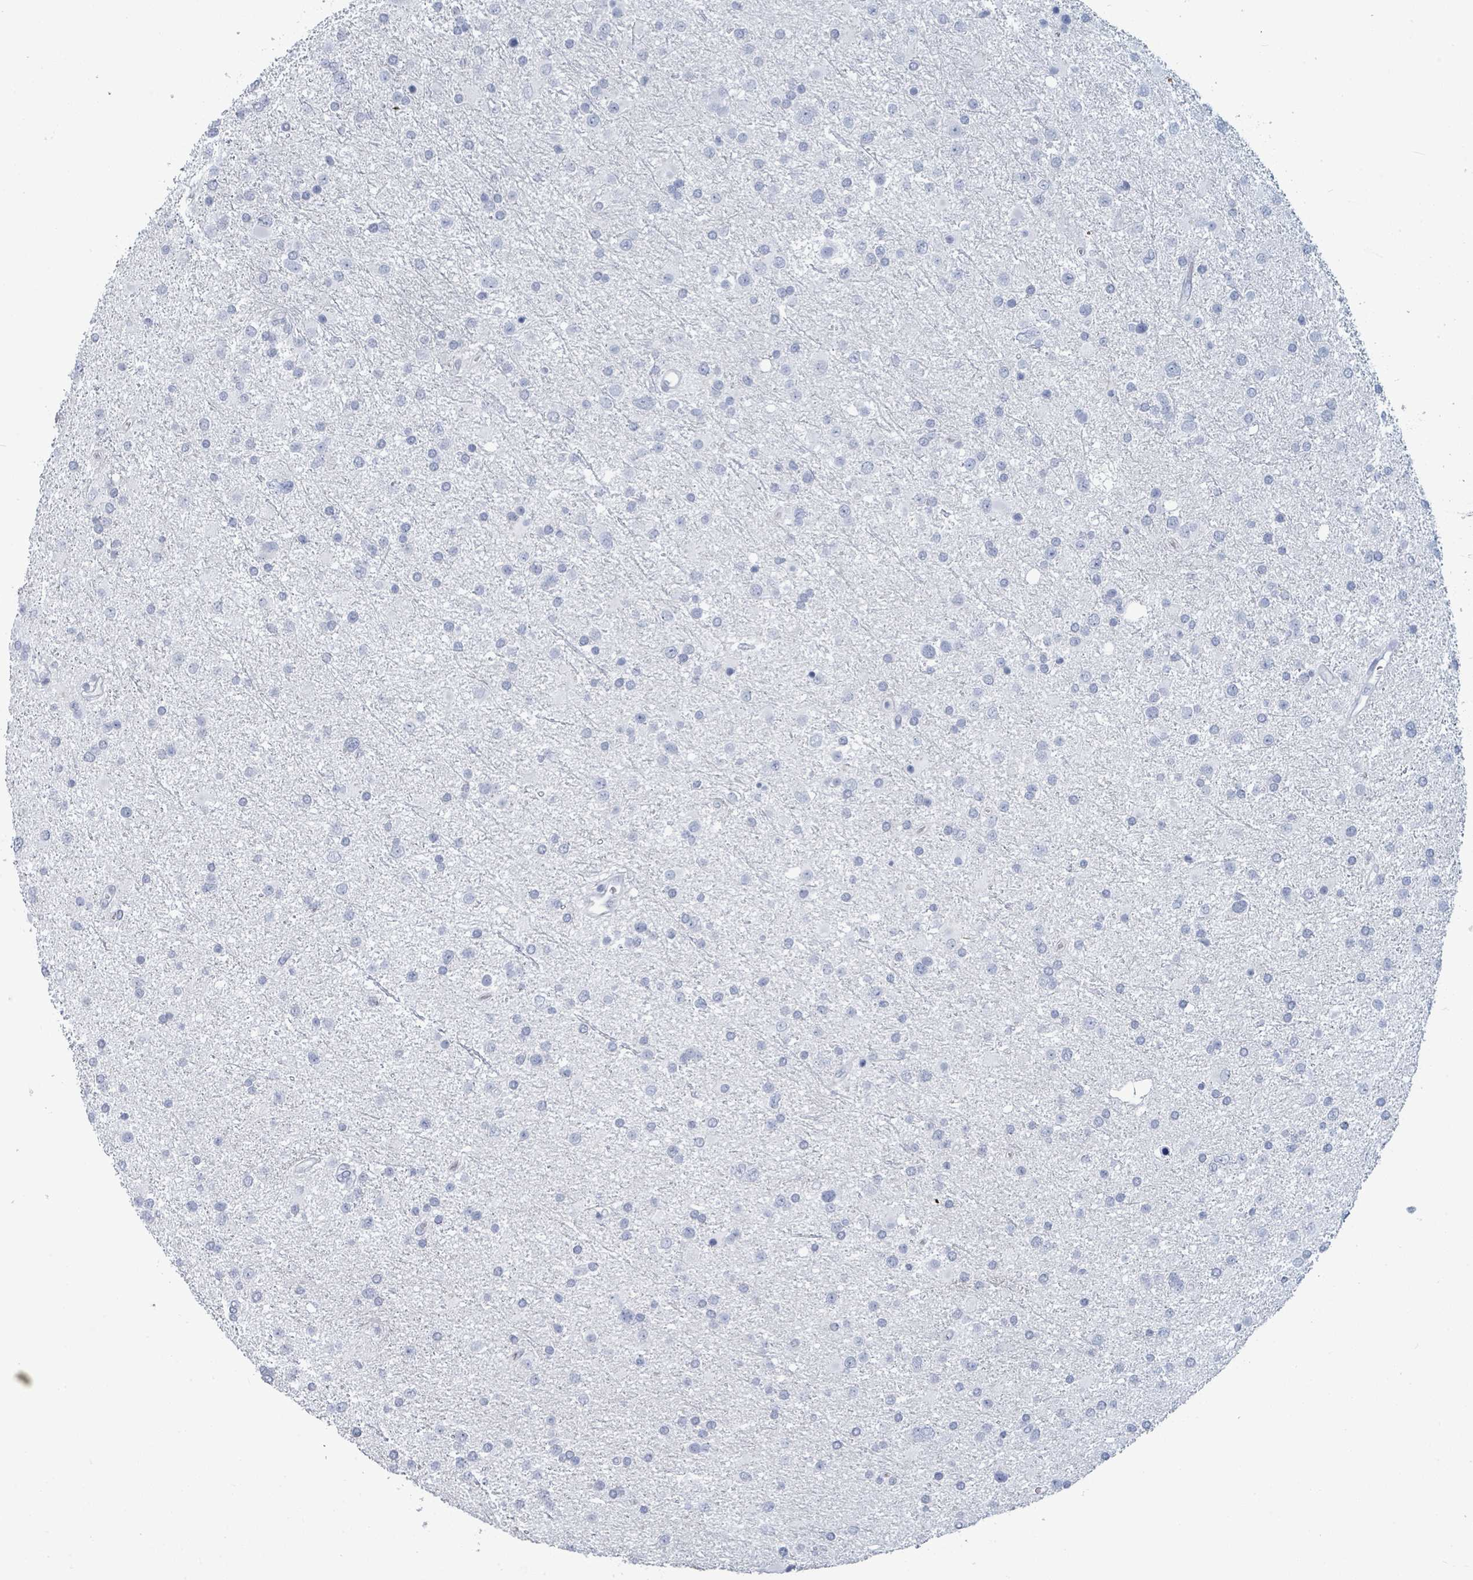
{"staining": {"intensity": "negative", "quantity": "none", "location": "none"}, "tissue": "glioma", "cell_type": "Tumor cells", "image_type": "cancer", "snomed": [{"axis": "morphology", "description": "Glioma, malignant, Low grade"}, {"axis": "topography", "description": "Brain"}], "caption": "A photomicrograph of human malignant low-grade glioma is negative for staining in tumor cells.", "gene": "VPS13D", "patient": {"sex": "female", "age": 32}}